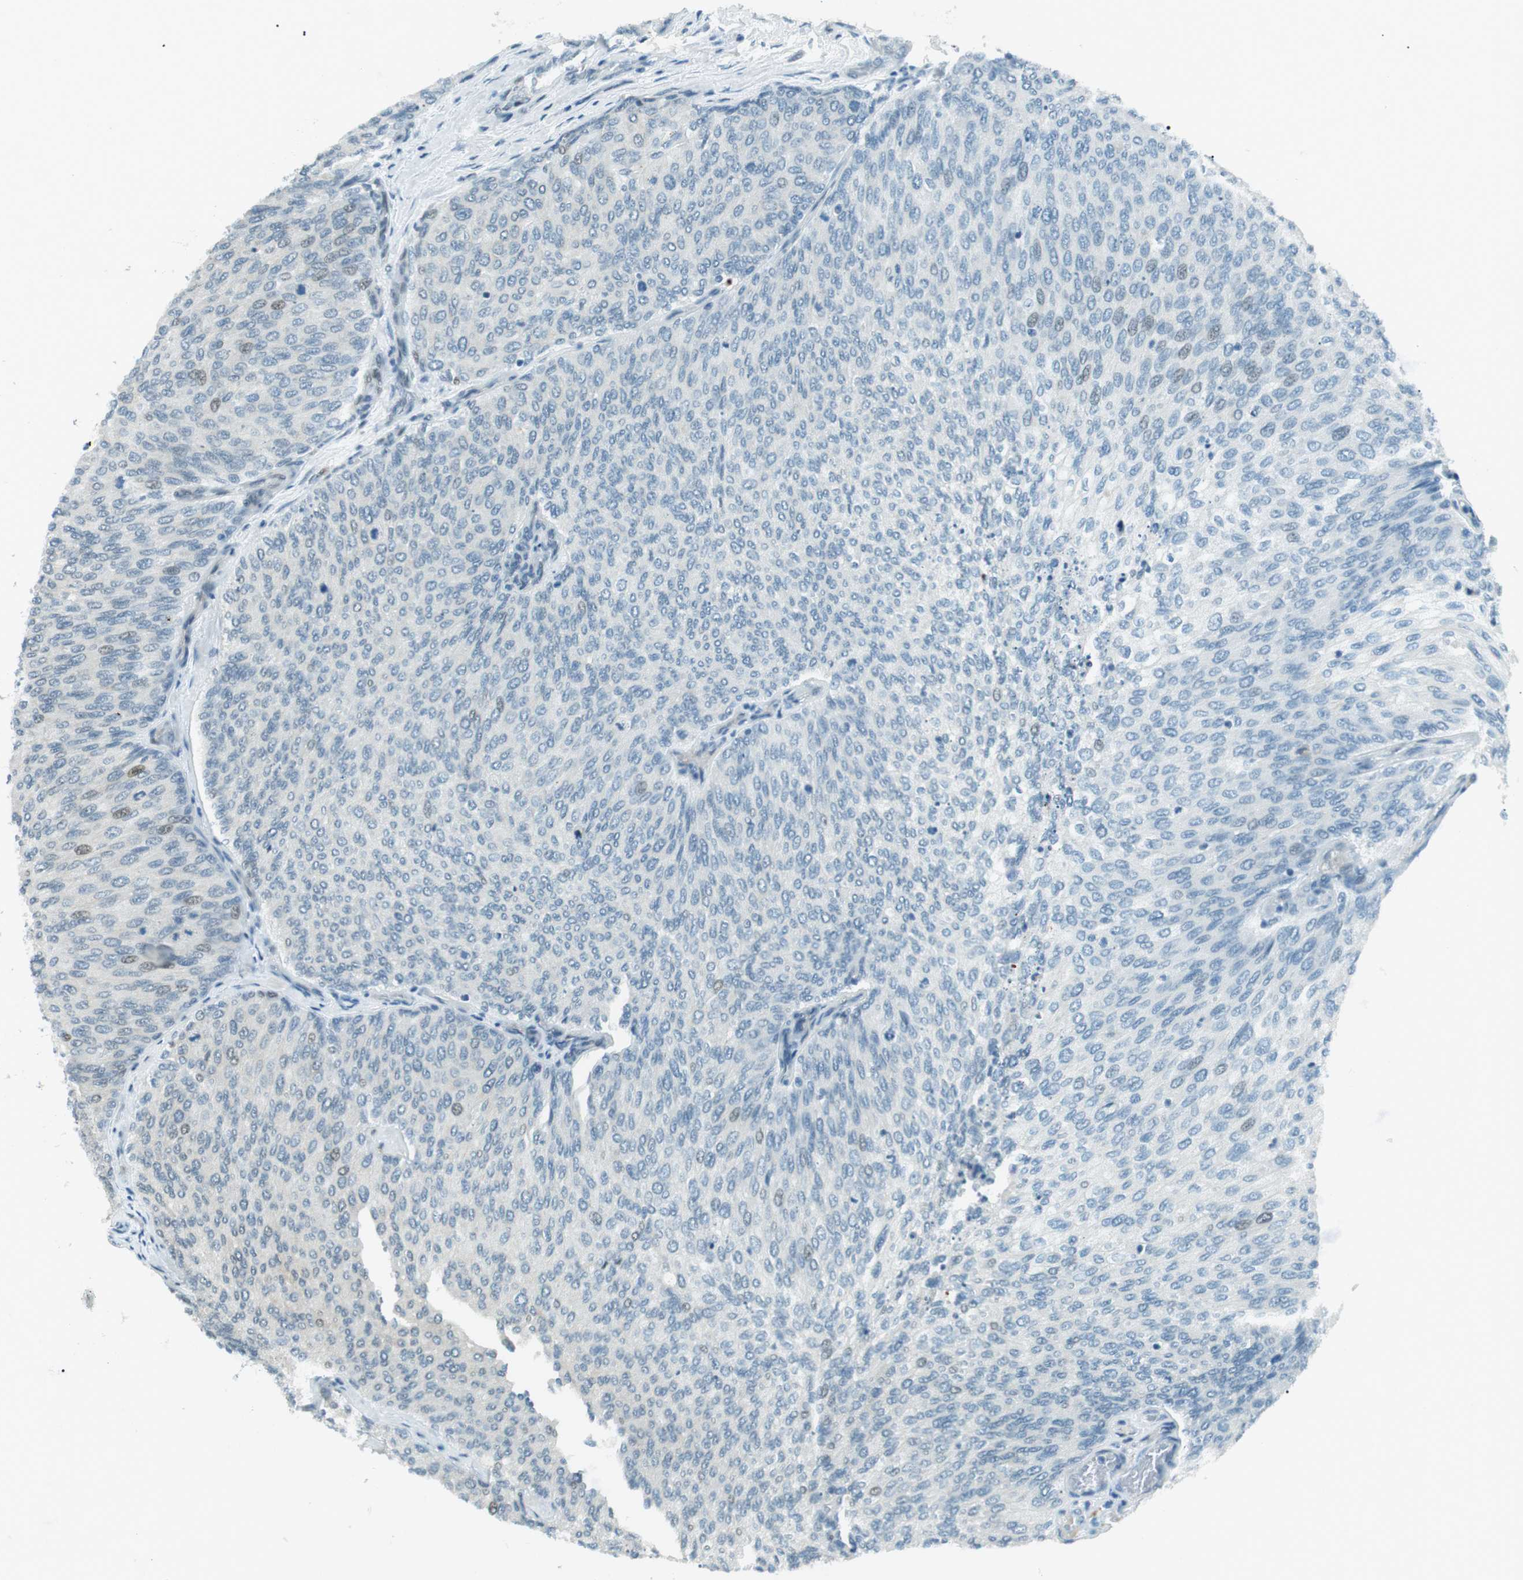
{"staining": {"intensity": "negative", "quantity": "none", "location": "none"}, "tissue": "urothelial cancer", "cell_type": "Tumor cells", "image_type": "cancer", "snomed": [{"axis": "morphology", "description": "Urothelial carcinoma, Low grade"}, {"axis": "topography", "description": "Urinary bladder"}], "caption": "The image exhibits no staining of tumor cells in low-grade urothelial carcinoma.", "gene": "PJA1", "patient": {"sex": "female", "age": 79}}